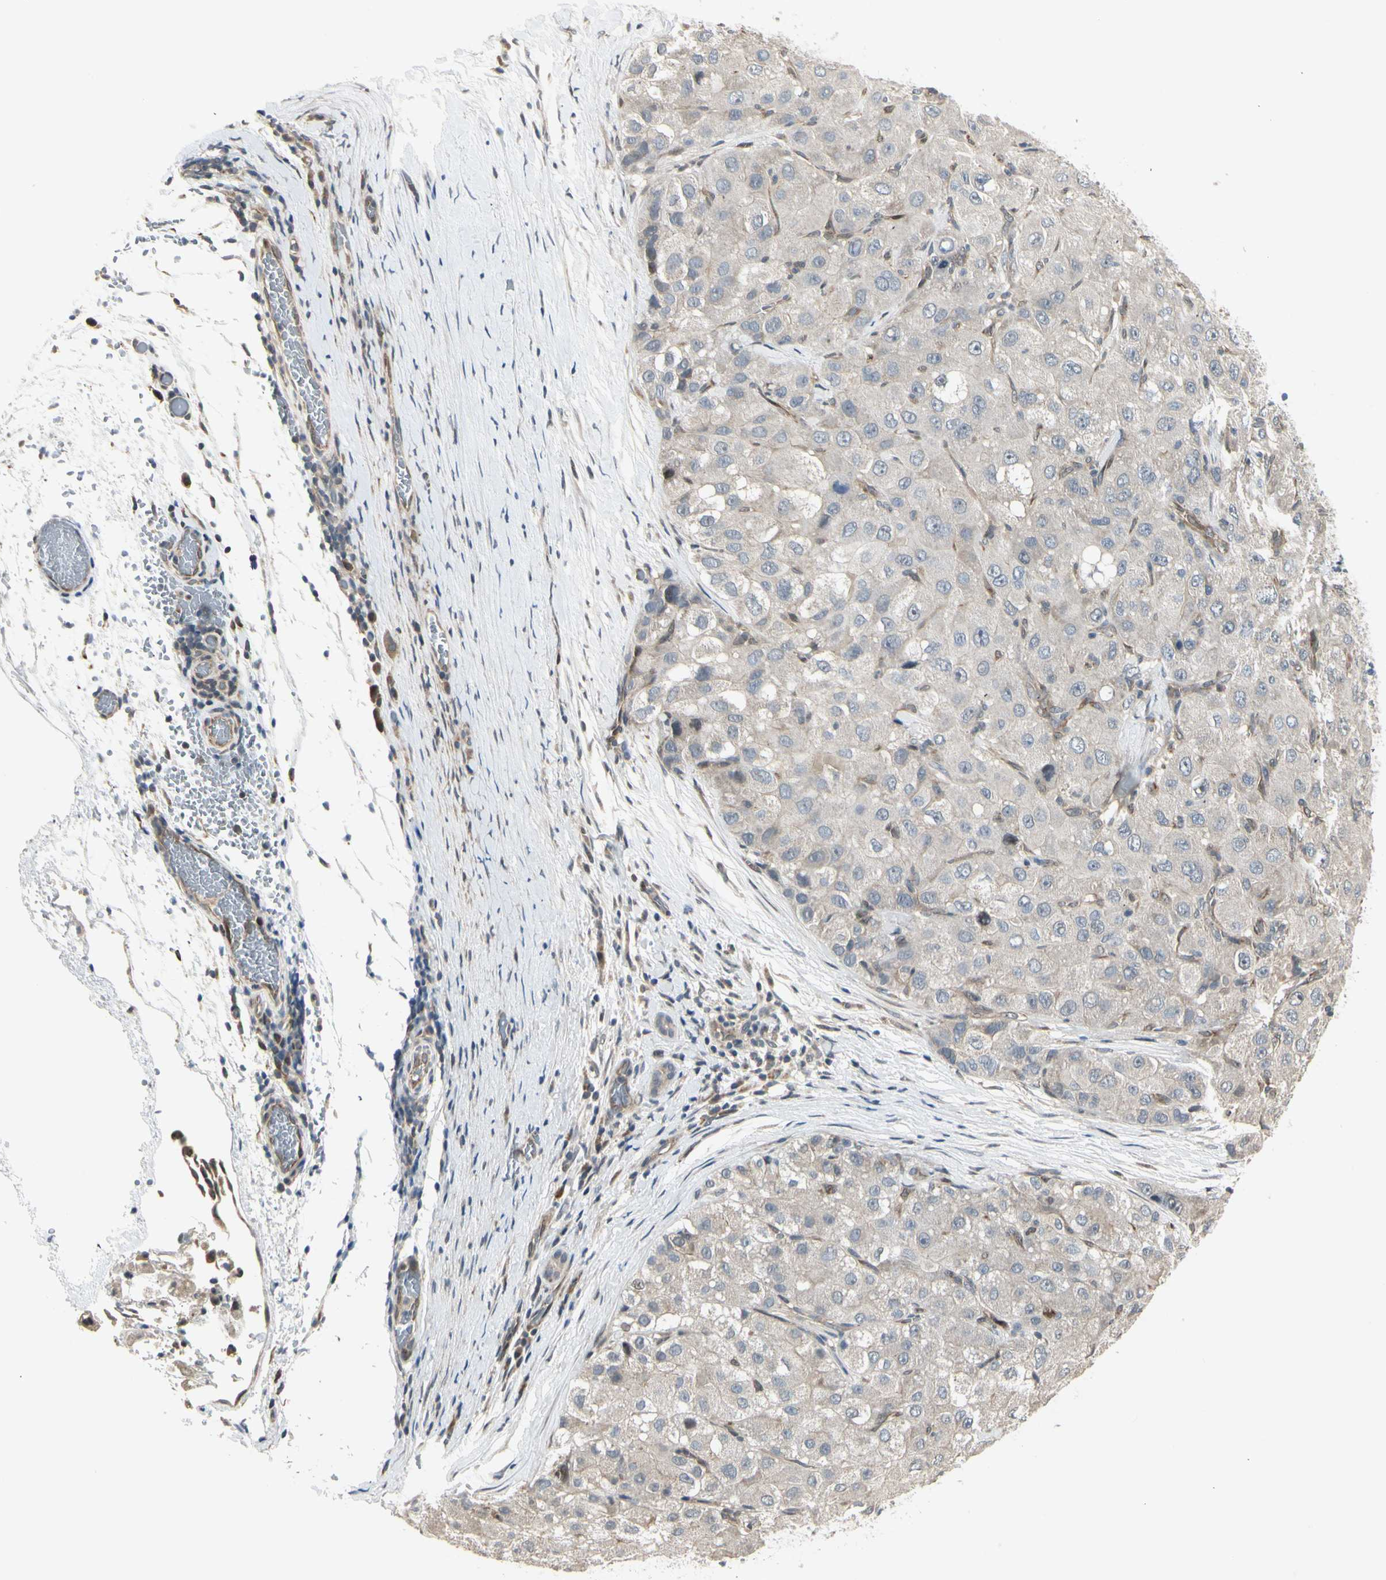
{"staining": {"intensity": "weak", "quantity": "25%-75%", "location": "cytoplasmic/membranous"}, "tissue": "liver cancer", "cell_type": "Tumor cells", "image_type": "cancer", "snomed": [{"axis": "morphology", "description": "Carcinoma, Hepatocellular, NOS"}, {"axis": "topography", "description": "Liver"}], "caption": "This photomicrograph exhibits IHC staining of human liver hepatocellular carcinoma, with low weak cytoplasmic/membranous staining in approximately 25%-75% of tumor cells.", "gene": "SVBP", "patient": {"sex": "male", "age": 80}}